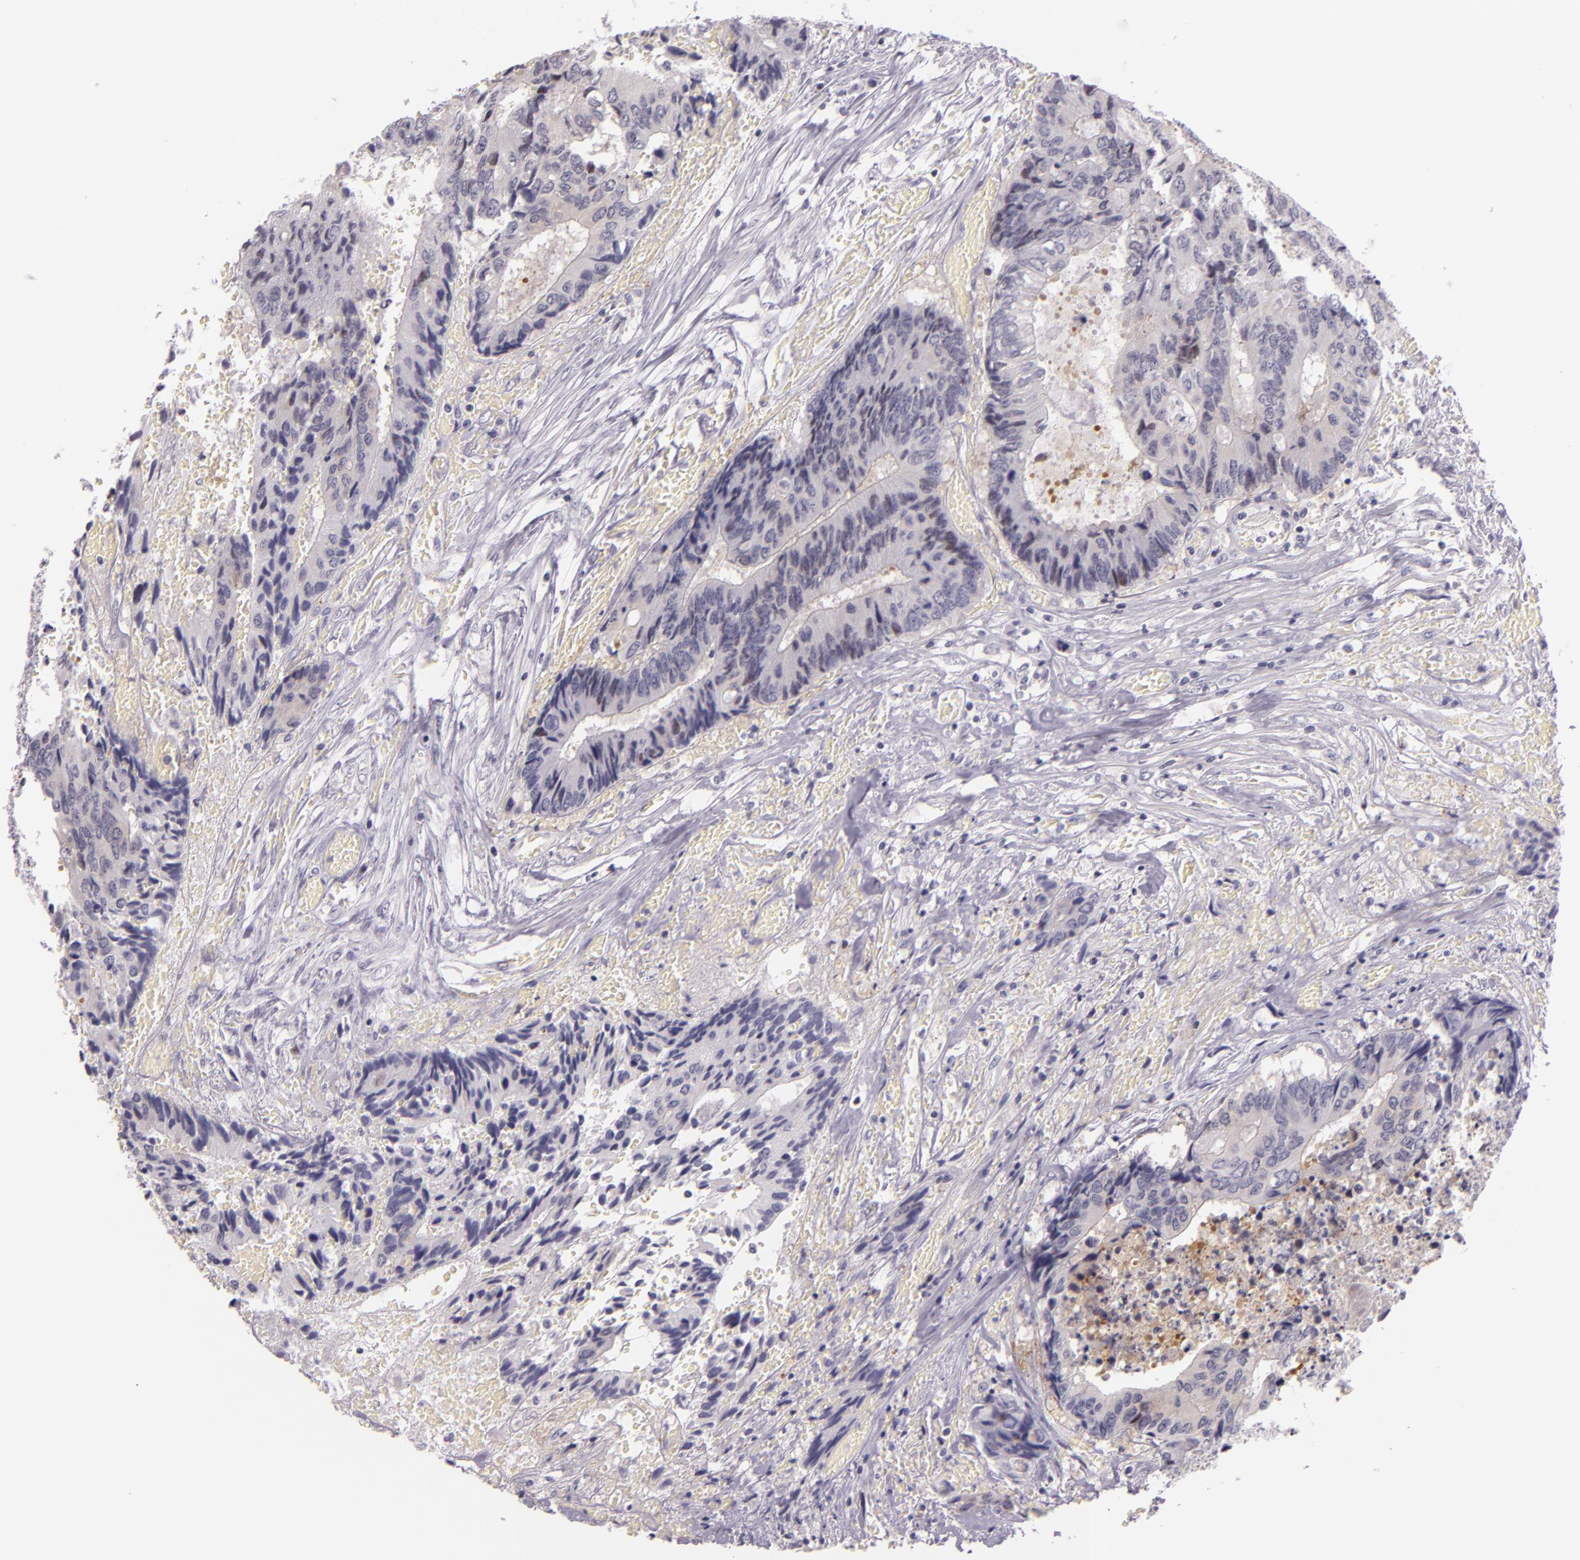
{"staining": {"intensity": "weak", "quantity": "<25%", "location": "cytoplasmic/membranous"}, "tissue": "colorectal cancer", "cell_type": "Tumor cells", "image_type": "cancer", "snomed": [{"axis": "morphology", "description": "Adenocarcinoma, NOS"}, {"axis": "topography", "description": "Rectum"}], "caption": "Immunohistochemistry (IHC) micrograph of human adenocarcinoma (colorectal) stained for a protein (brown), which exhibits no positivity in tumor cells.", "gene": "HSP90AA1", "patient": {"sex": "male", "age": 55}}